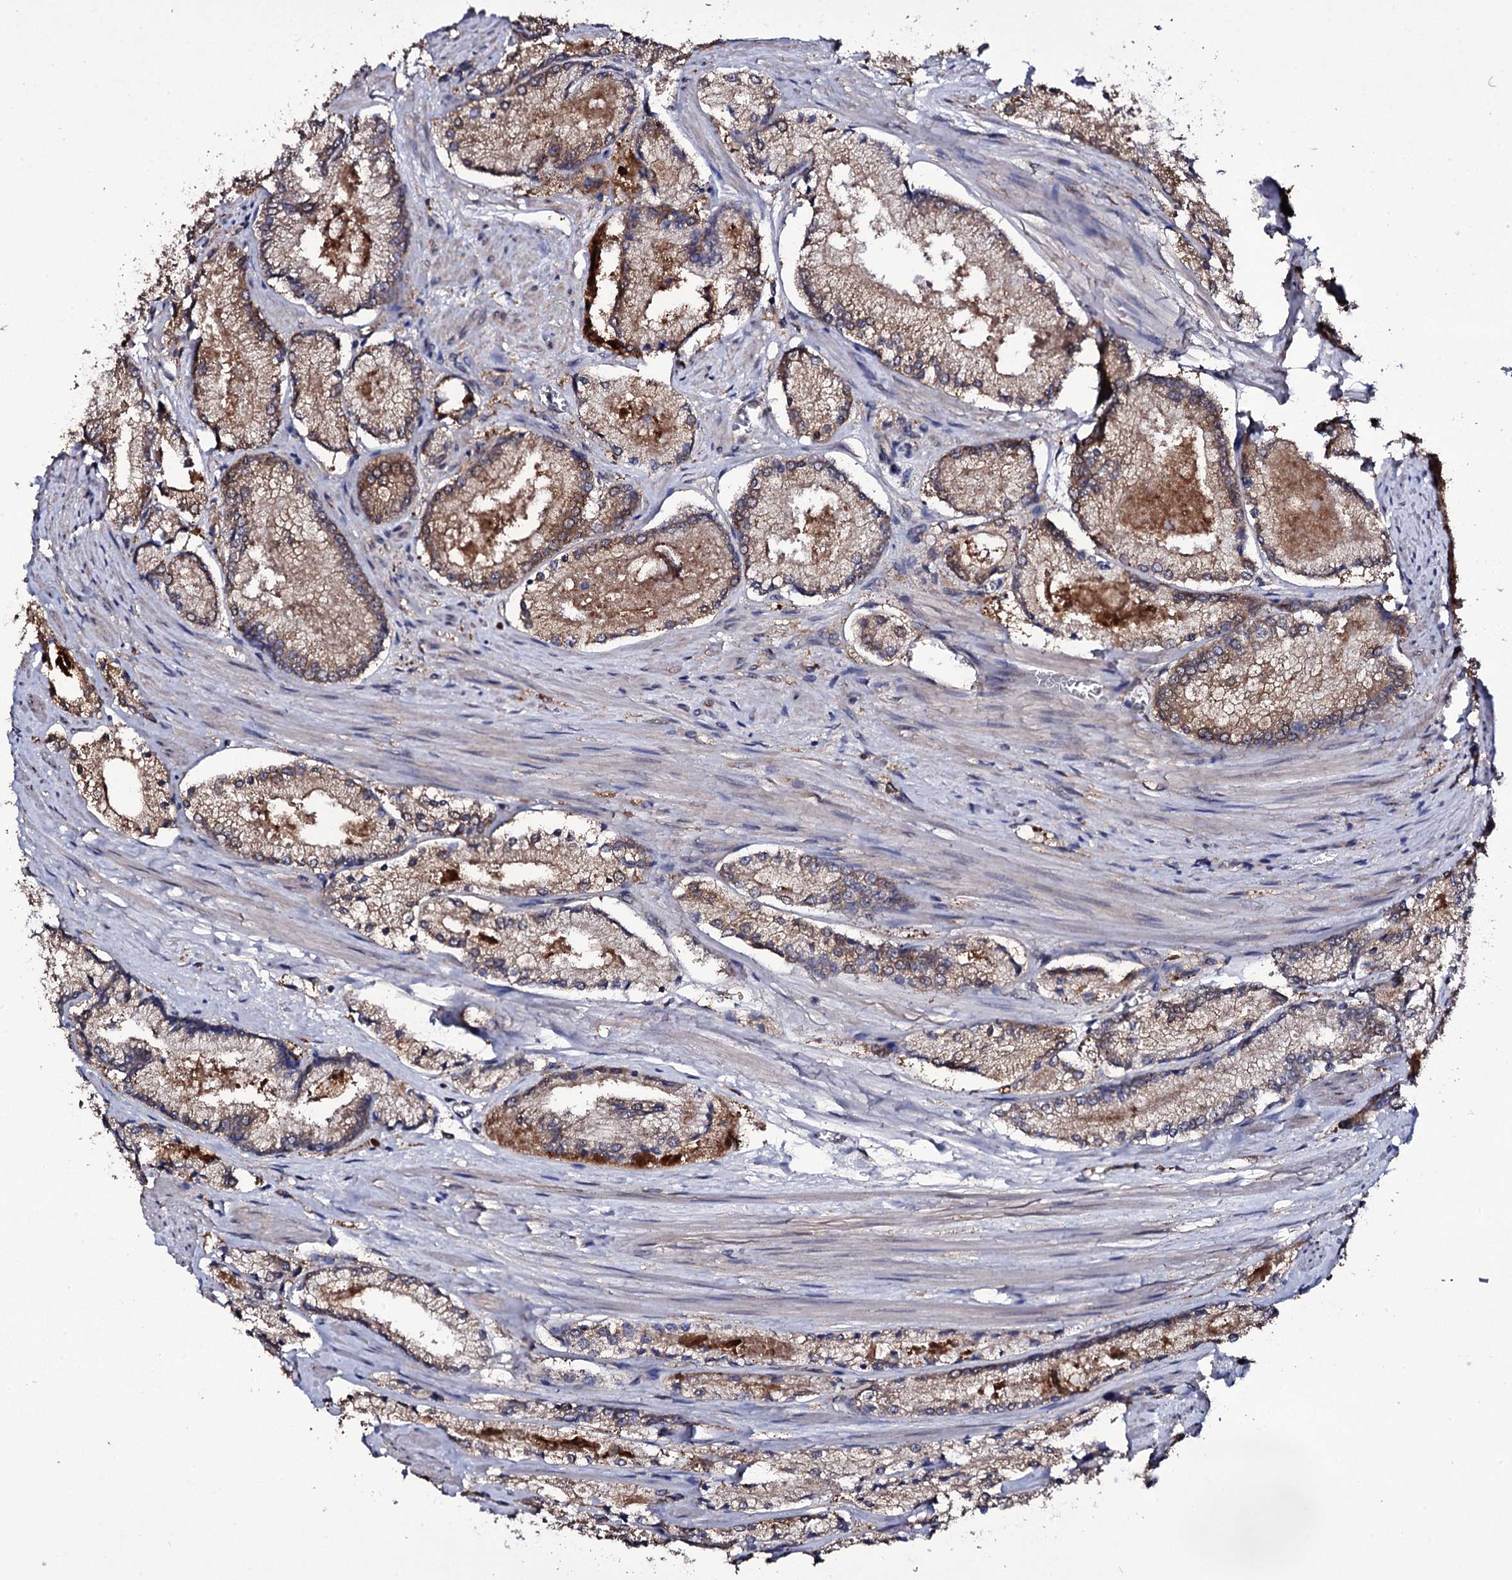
{"staining": {"intensity": "moderate", "quantity": ">75%", "location": "cytoplasmic/membranous"}, "tissue": "prostate cancer", "cell_type": "Tumor cells", "image_type": "cancer", "snomed": [{"axis": "morphology", "description": "Adenocarcinoma, Low grade"}, {"axis": "topography", "description": "Prostate"}], "caption": "IHC (DAB) staining of adenocarcinoma (low-grade) (prostate) shows moderate cytoplasmic/membranous protein positivity in about >75% of tumor cells. The protein is shown in brown color, while the nuclei are stained blue.", "gene": "CRYL1", "patient": {"sex": "male", "age": 74}}